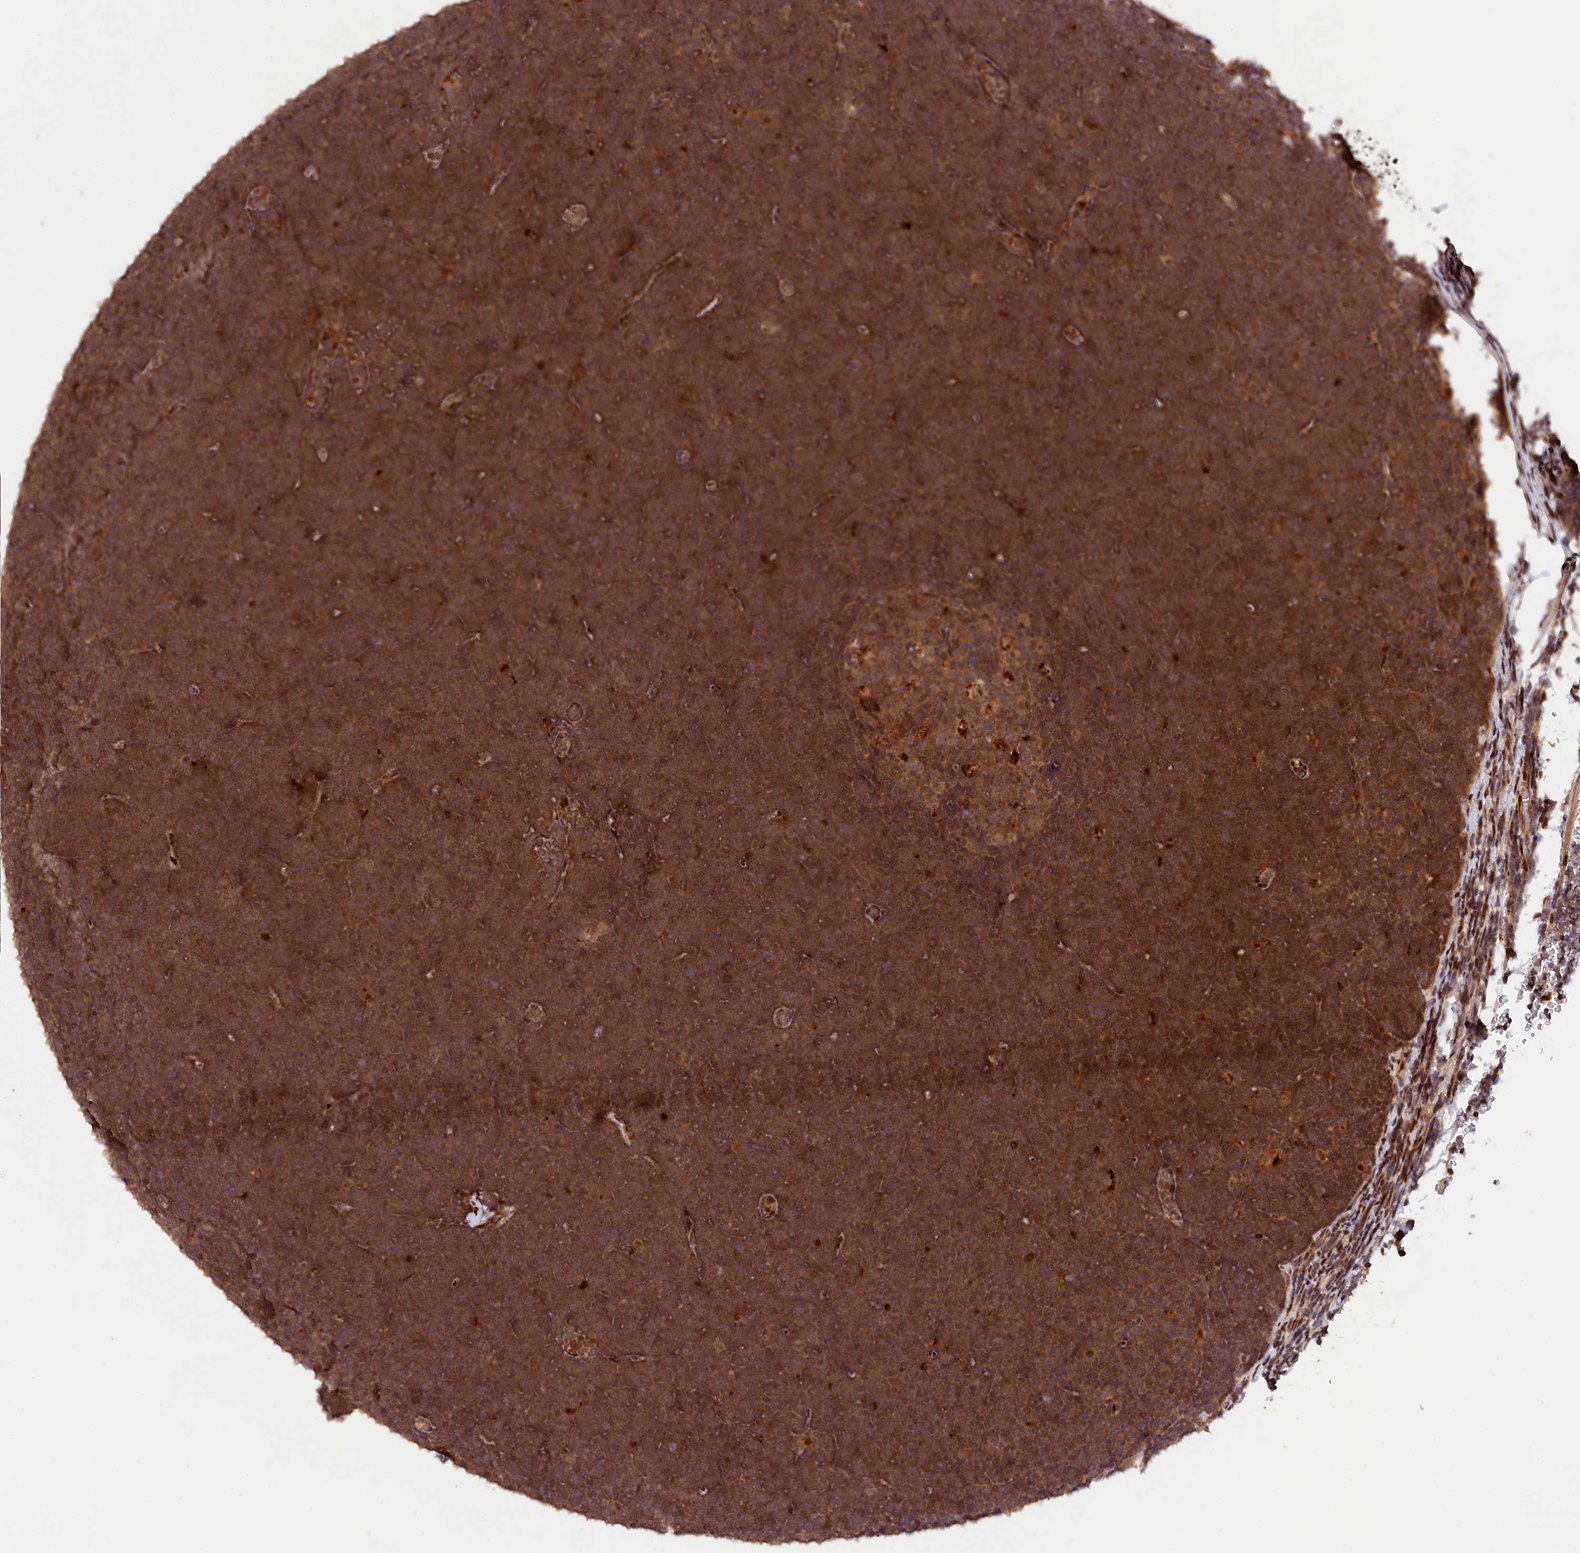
{"staining": {"intensity": "strong", "quantity": ">75%", "location": "cytoplasmic/membranous"}, "tissue": "lymphoma", "cell_type": "Tumor cells", "image_type": "cancer", "snomed": [{"axis": "morphology", "description": "Malignant lymphoma, non-Hodgkin's type, High grade"}, {"axis": "topography", "description": "Lymph node"}], "caption": "DAB (3,3'-diaminobenzidine) immunohistochemical staining of malignant lymphoma, non-Hodgkin's type (high-grade) demonstrates strong cytoplasmic/membranous protein expression in approximately >75% of tumor cells. Using DAB (brown) and hematoxylin (blue) stains, captured at high magnification using brightfield microscopy.", "gene": "PHAF1", "patient": {"sex": "male", "age": 13}}